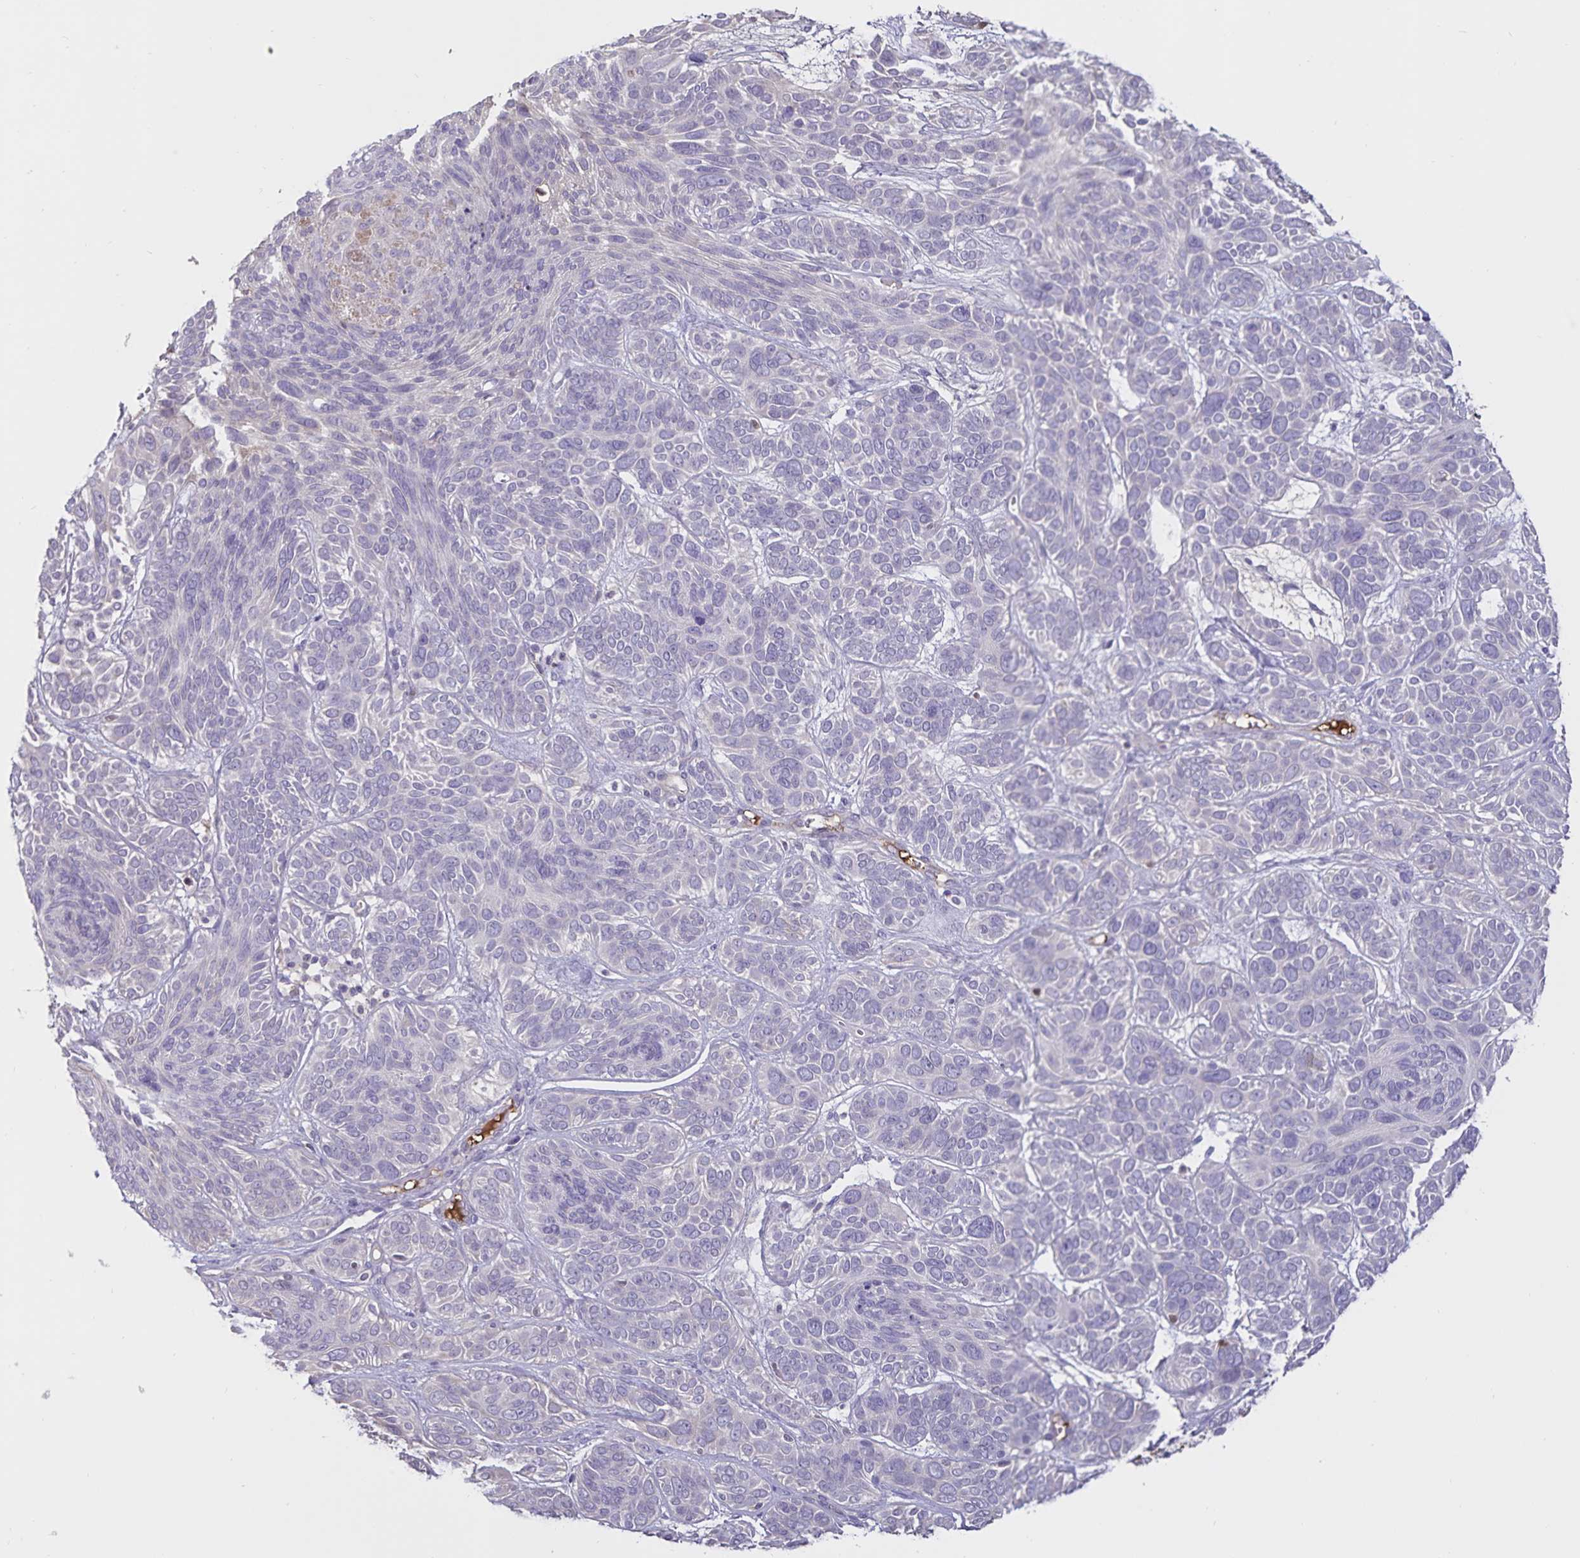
{"staining": {"intensity": "negative", "quantity": "none", "location": "none"}, "tissue": "skin cancer", "cell_type": "Tumor cells", "image_type": "cancer", "snomed": [{"axis": "morphology", "description": "Basal cell carcinoma"}, {"axis": "topography", "description": "Skin"}, {"axis": "topography", "description": "Skin of face"}], "caption": "Basal cell carcinoma (skin) was stained to show a protein in brown. There is no significant staining in tumor cells.", "gene": "FGG", "patient": {"sex": "male", "age": 73}}